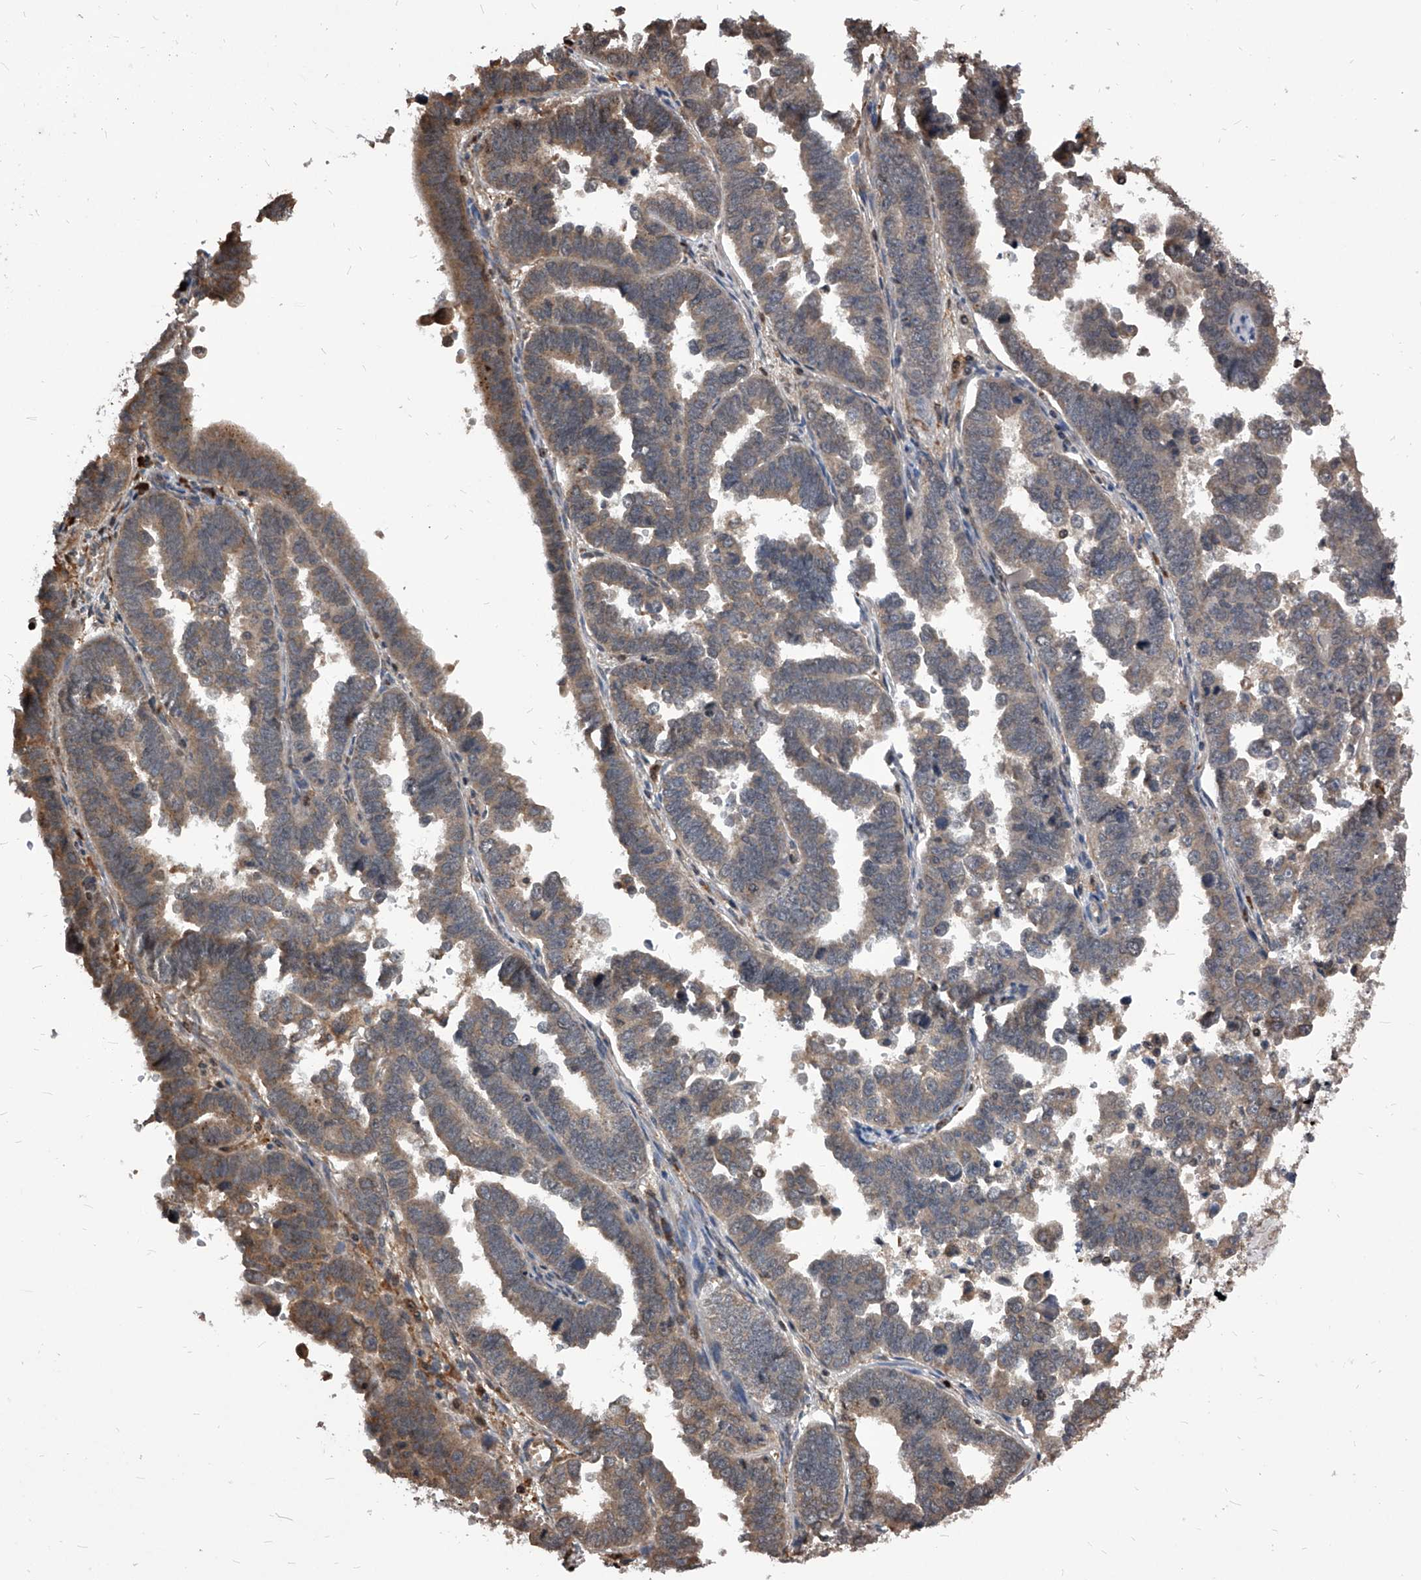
{"staining": {"intensity": "moderate", "quantity": "25%-75%", "location": "cytoplasmic/membranous"}, "tissue": "endometrial cancer", "cell_type": "Tumor cells", "image_type": "cancer", "snomed": [{"axis": "morphology", "description": "Adenocarcinoma, NOS"}, {"axis": "topography", "description": "Endometrium"}], "caption": "This image shows immunohistochemistry (IHC) staining of human endometrial cancer, with medium moderate cytoplasmic/membranous positivity in about 25%-75% of tumor cells.", "gene": "ID1", "patient": {"sex": "female", "age": 75}}